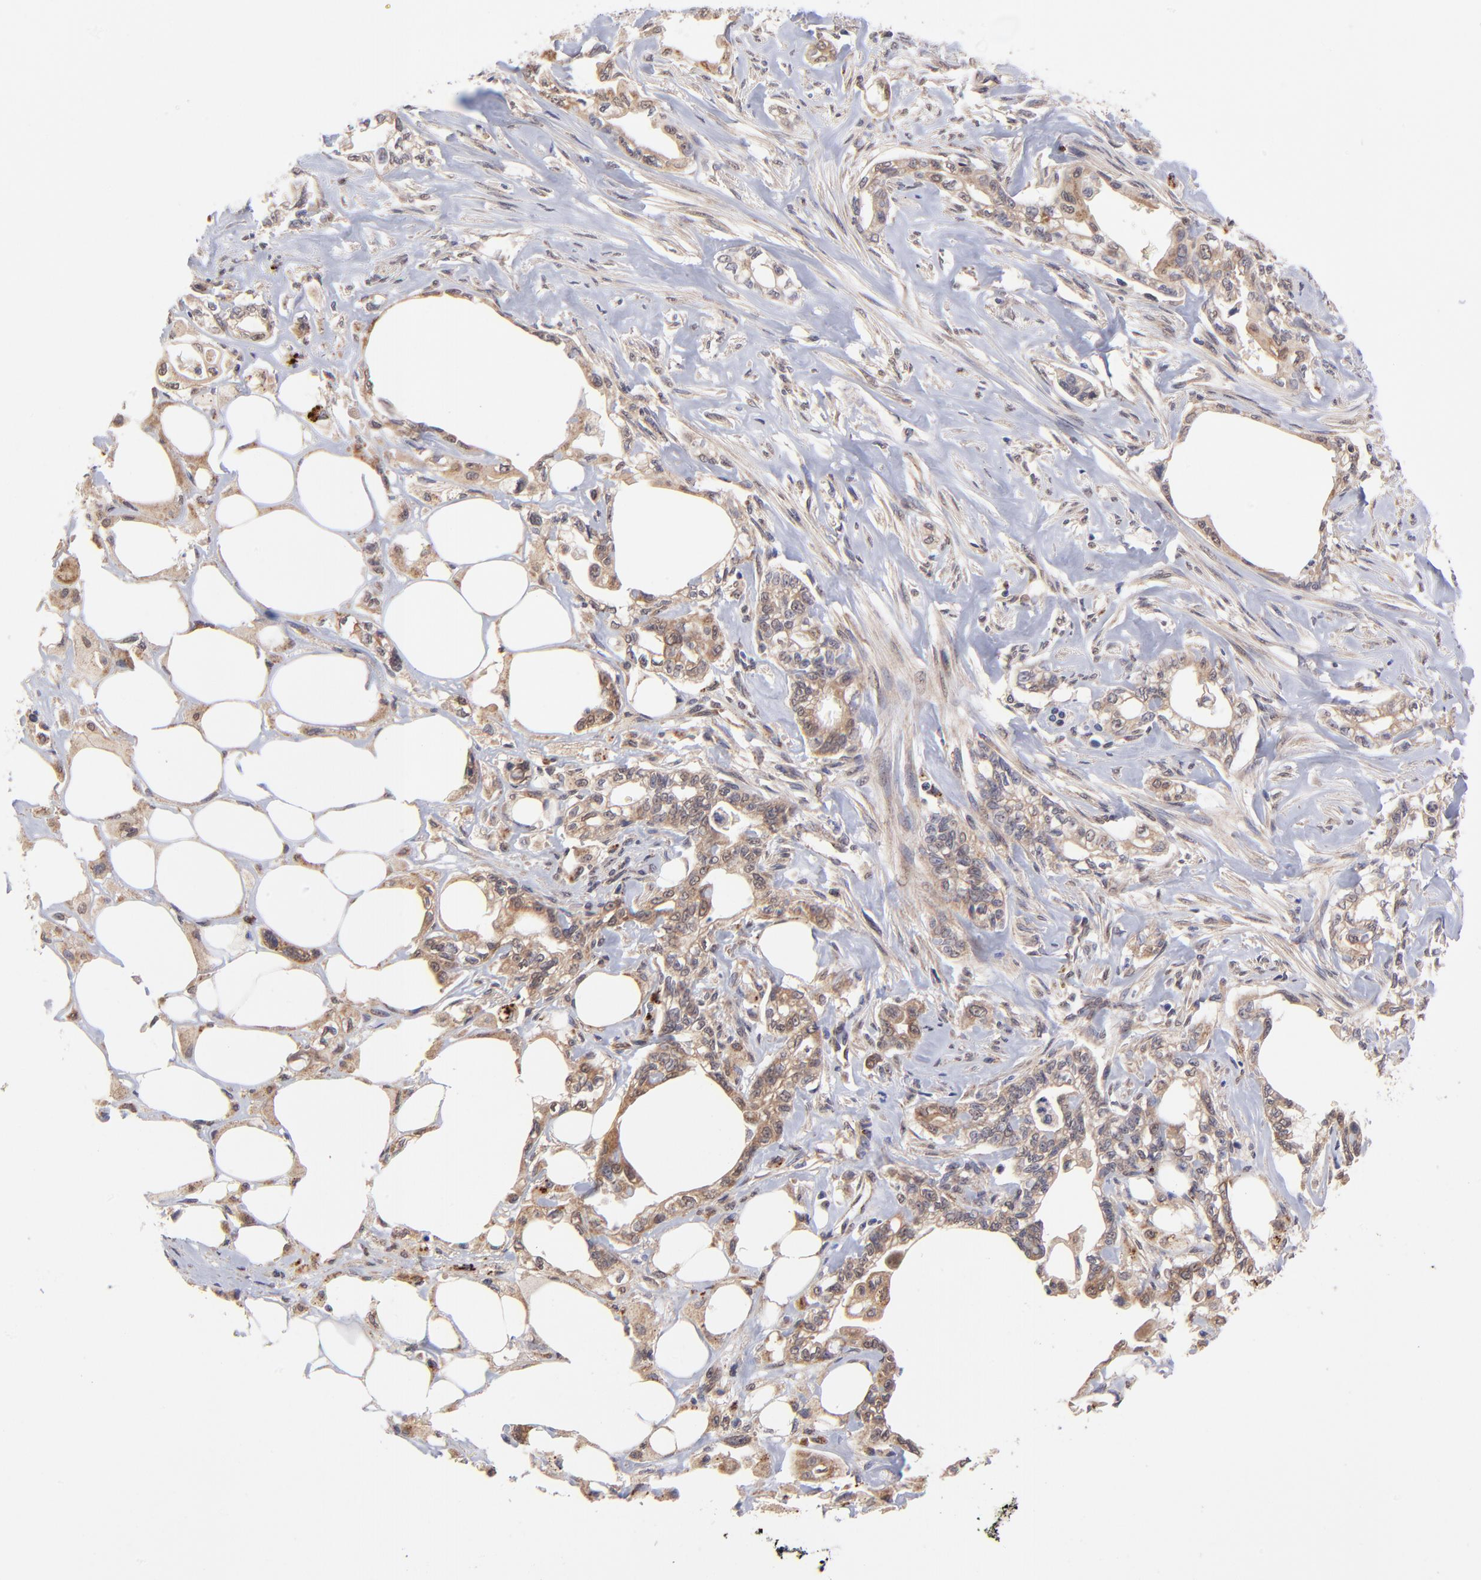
{"staining": {"intensity": "moderate", "quantity": ">75%", "location": "cytoplasmic/membranous"}, "tissue": "pancreatic cancer", "cell_type": "Tumor cells", "image_type": "cancer", "snomed": [{"axis": "morphology", "description": "Normal tissue, NOS"}, {"axis": "topography", "description": "Pancreas"}], "caption": "Protein staining by immunohistochemistry (IHC) exhibits moderate cytoplasmic/membranous staining in approximately >75% of tumor cells in pancreatic cancer.", "gene": "UBE2H", "patient": {"sex": "male", "age": 42}}